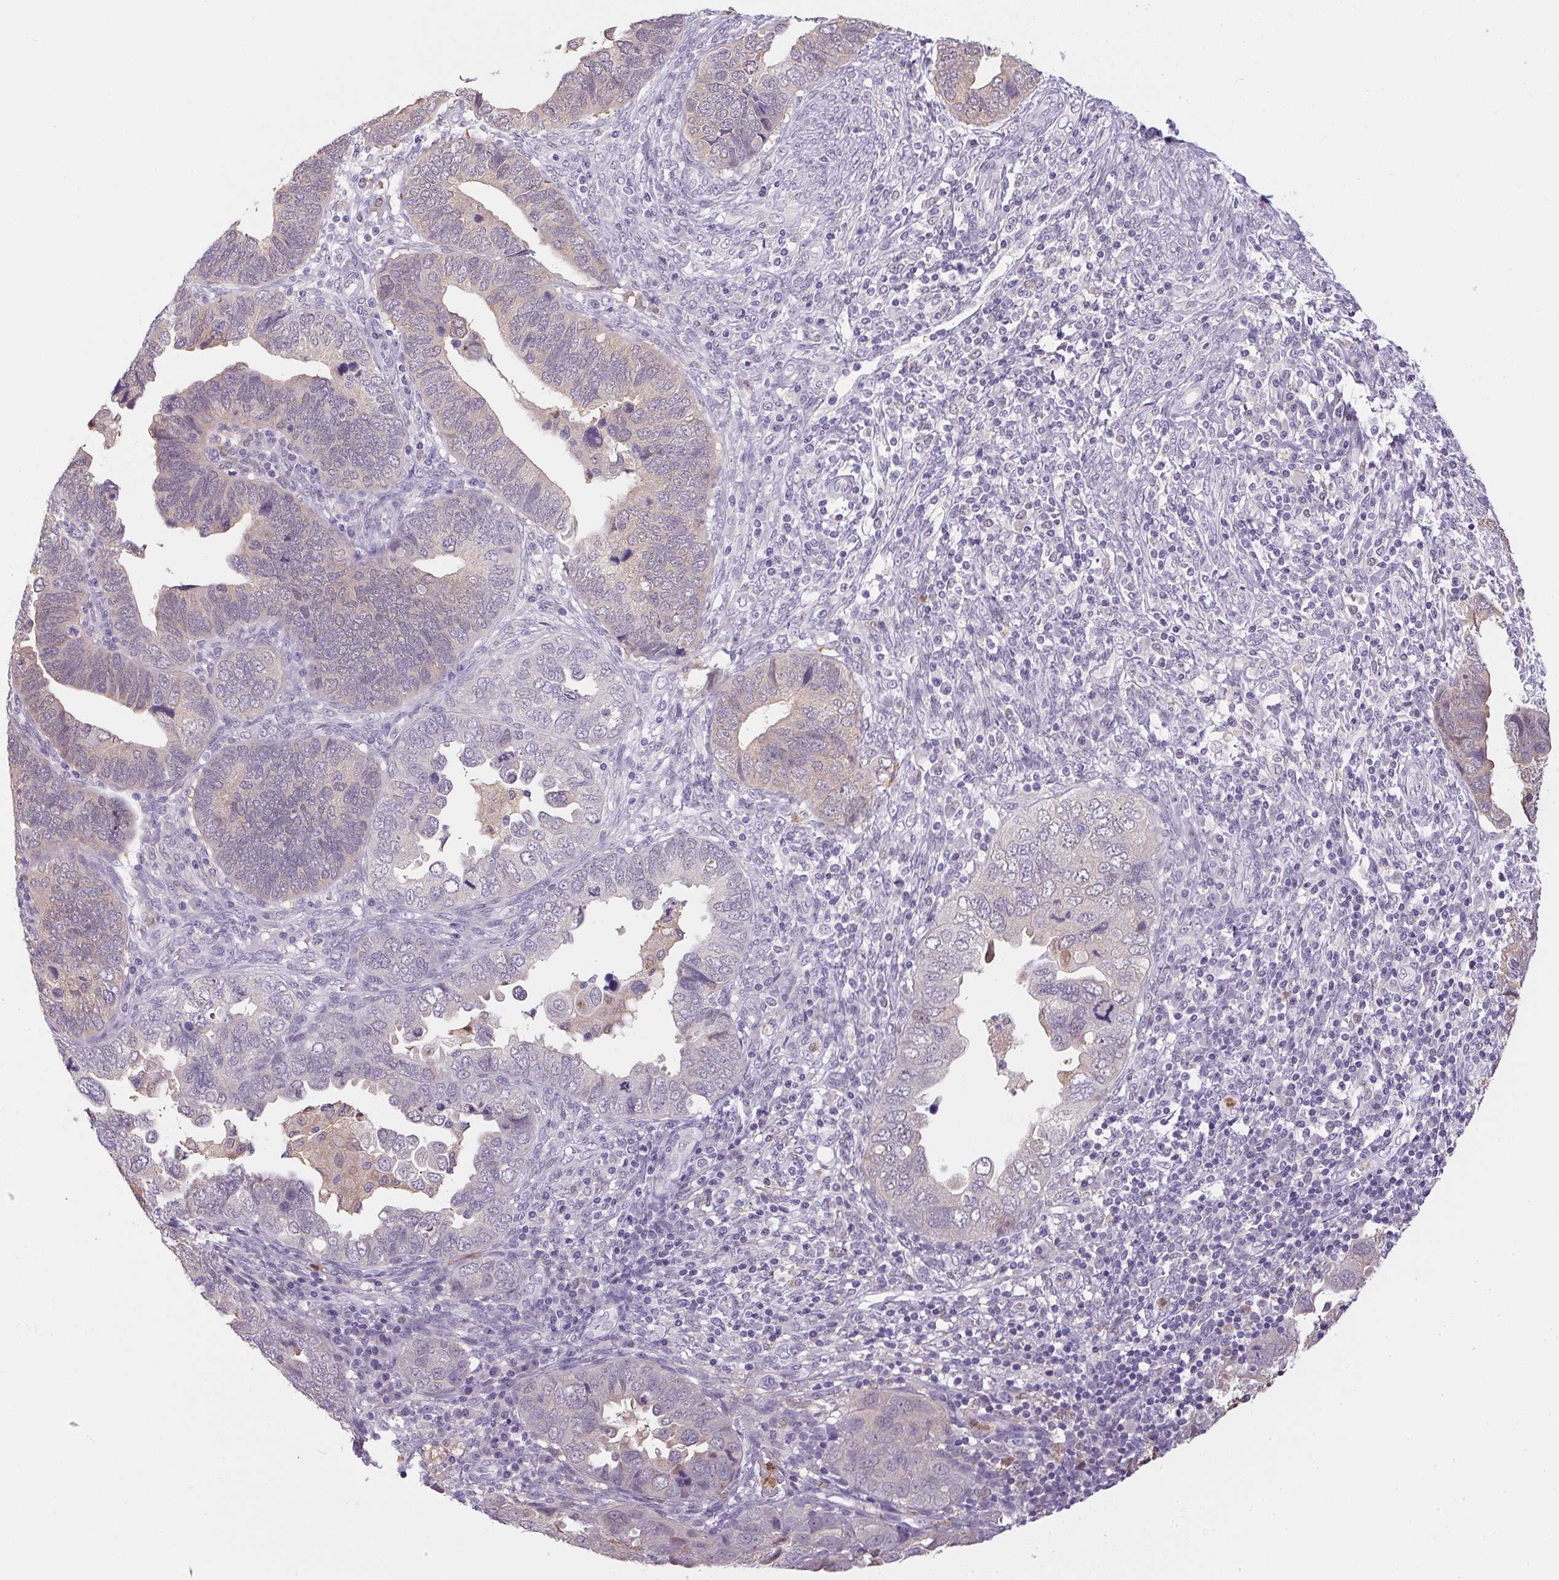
{"staining": {"intensity": "negative", "quantity": "none", "location": "none"}, "tissue": "endometrial cancer", "cell_type": "Tumor cells", "image_type": "cancer", "snomed": [{"axis": "morphology", "description": "Adenocarcinoma, NOS"}, {"axis": "topography", "description": "Endometrium"}], "caption": "Tumor cells are negative for brown protein staining in endometrial cancer (adenocarcinoma).", "gene": "DNAJC5G", "patient": {"sex": "female", "age": 79}}